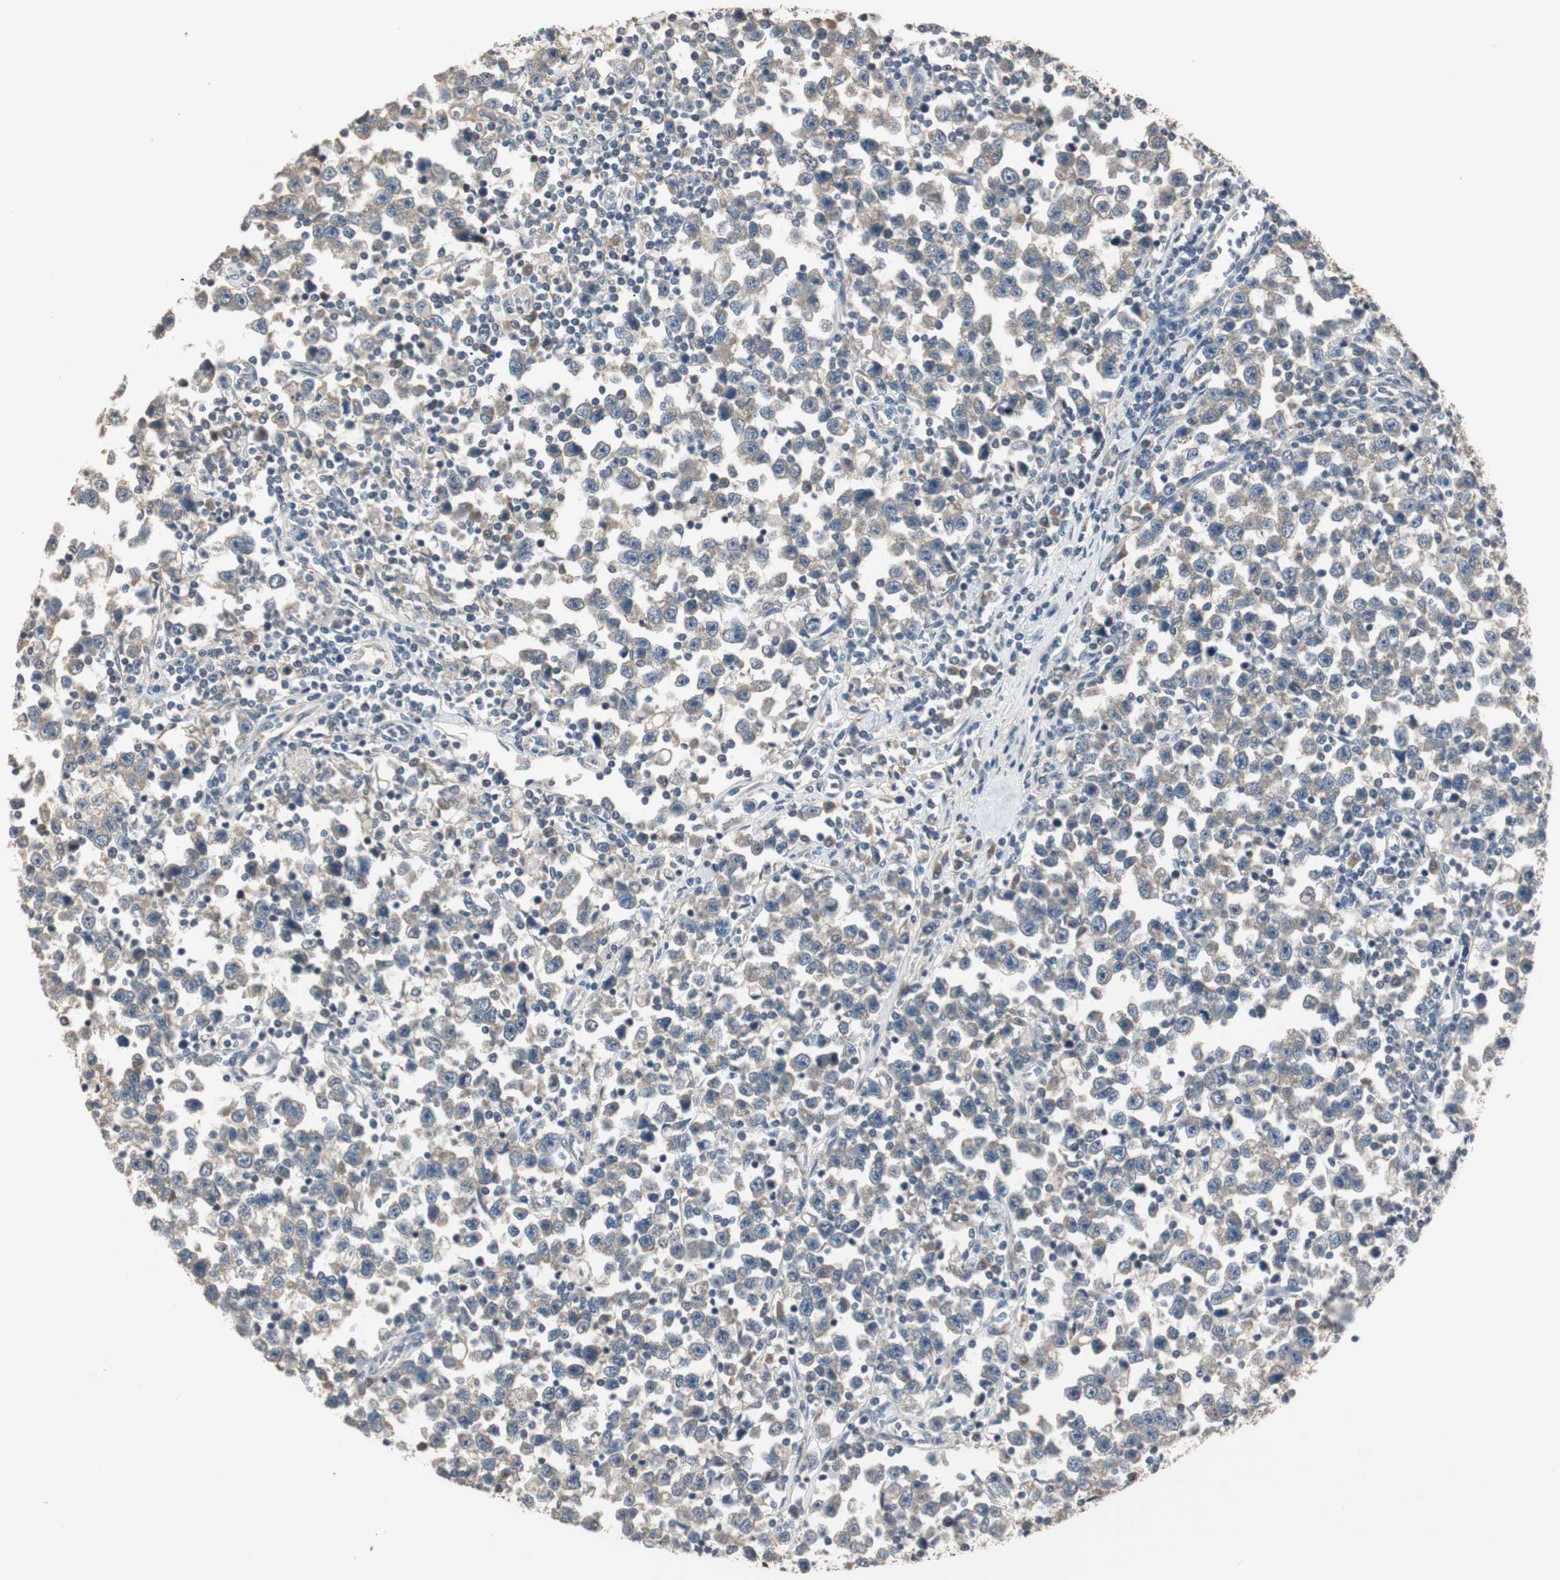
{"staining": {"intensity": "weak", "quantity": "25%-75%", "location": "cytoplasmic/membranous"}, "tissue": "testis cancer", "cell_type": "Tumor cells", "image_type": "cancer", "snomed": [{"axis": "morphology", "description": "Seminoma, NOS"}, {"axis": "topography", "description": "Testis"}], "caption": "Protein staining of testis cancer (seminoma) tissue displays weak cytoplasmic/membranous expression in approximately 25%-75% of tumor cells. Ihc stains the protein in brown and the nuclei are stained blue.", "gene": "PTPRN2", "patient": {"sex": "male", "age": 43}}